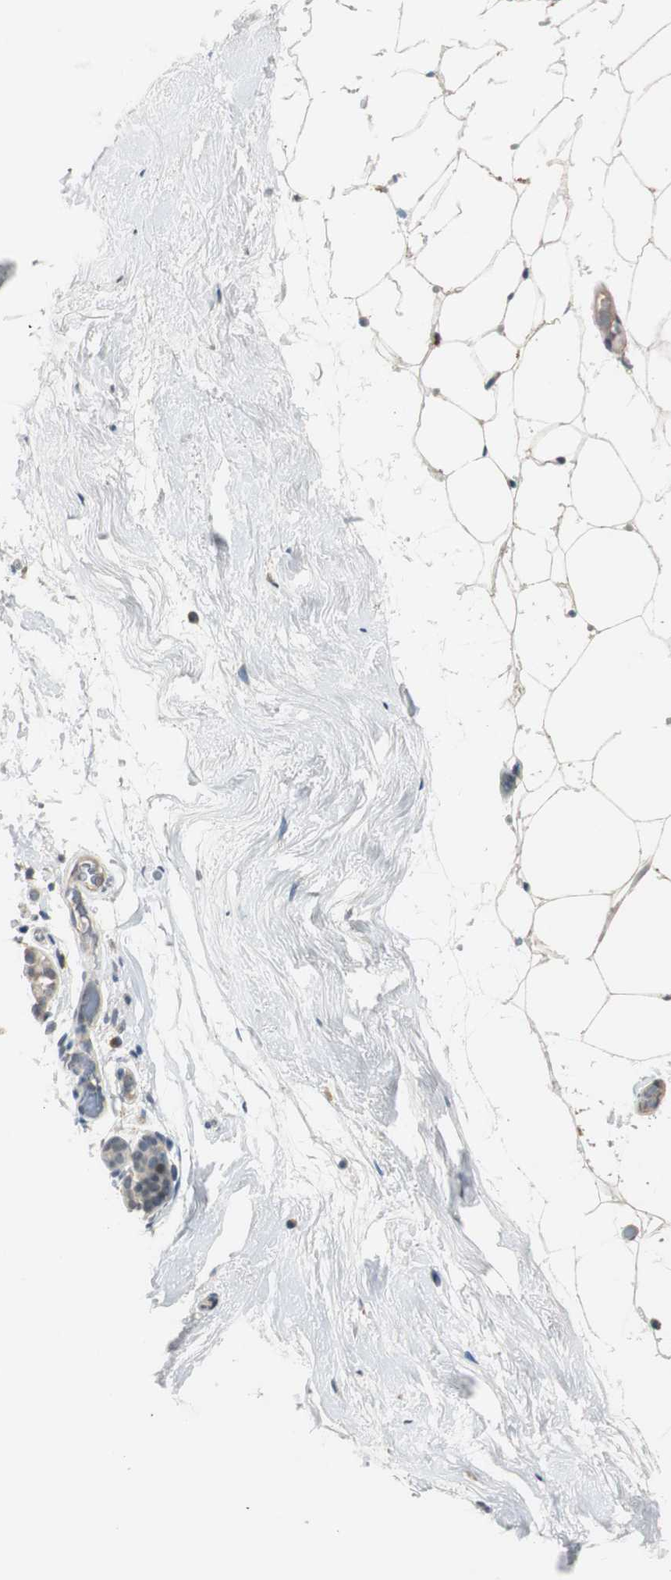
{"staining": {"intensity": "negative", "quantity": "none", "location": "none"}, "tissue": "breast", "cell_type": "Adipocytes", "image_type": "normal", "snomed": [{"axis": "morphology", "description": "Normal tissue, NOS"}, {"axis": "topography", "description": "Breast"}], "caption": "An immunohistochemistry photomicrograph of unremarkable breast is shown. There is no staining in adipocytes of breast. (Stains: DAB IHC with hematoxylin counter stain, Microscopy: brightfield microscopy at high magnification).", "gene": "MYT1", "patient": {"sex": "female", "age": 75}}